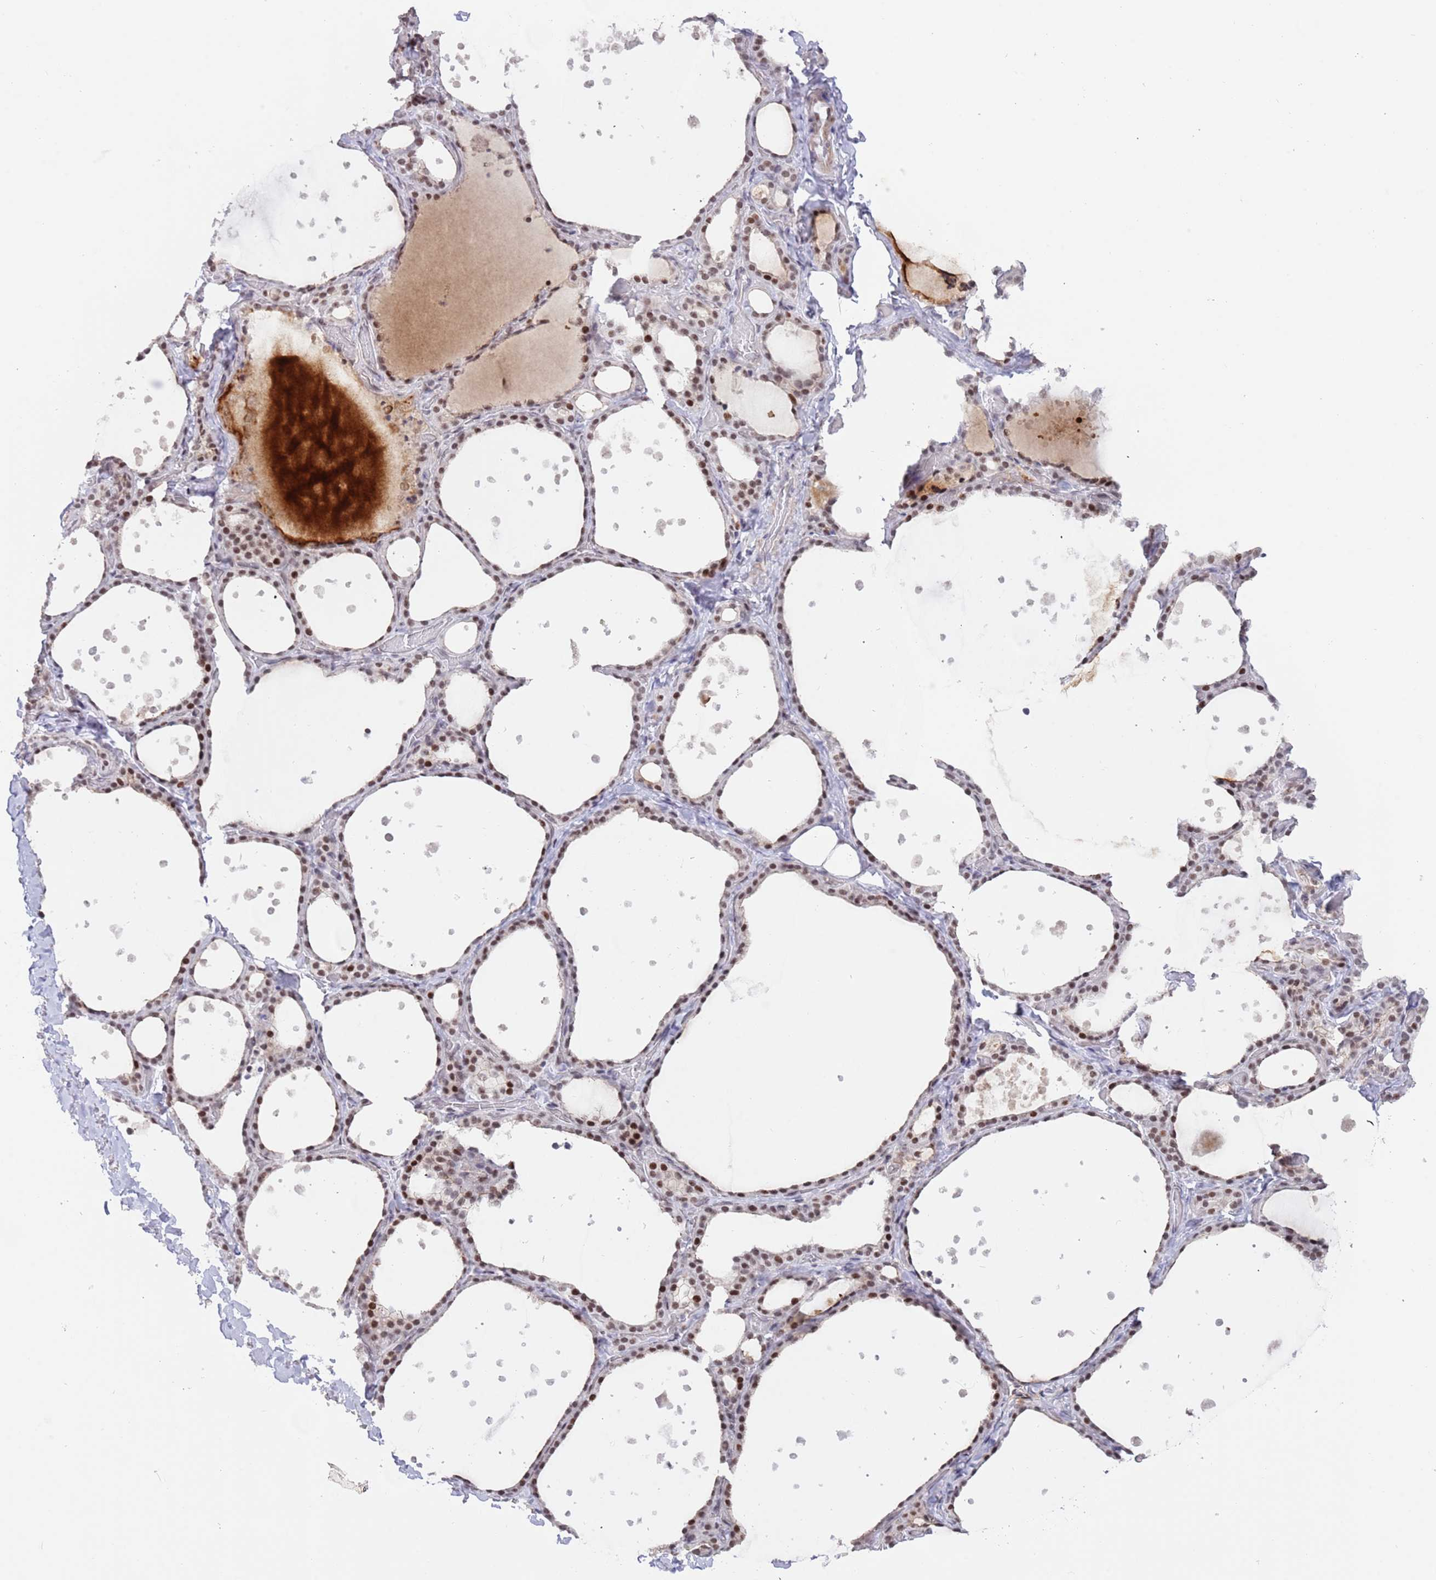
{"staining": {"intensity": "moderate", "quantity": ">75%", "location": "nuclear"}, "tissue": "thyroid gland", "cell_type": "Glandular cells", "image_type": "normal", "snomed": [{"axis": "morphology", "description": "Normal tissue, NOS"}, {"axis": "topography", "description": "Thyroid gland"}], "caption": "A brown stain labels moderate nuclear expression of a protein in glandular cells of normal human thyroid gland. The staining was performed using DAB, with brown indicating positive protein expression. Nuclei are stained blue with hematoxylin.", "gene": "ZNF382", "patient": {"sex": "female", "age": 44}}